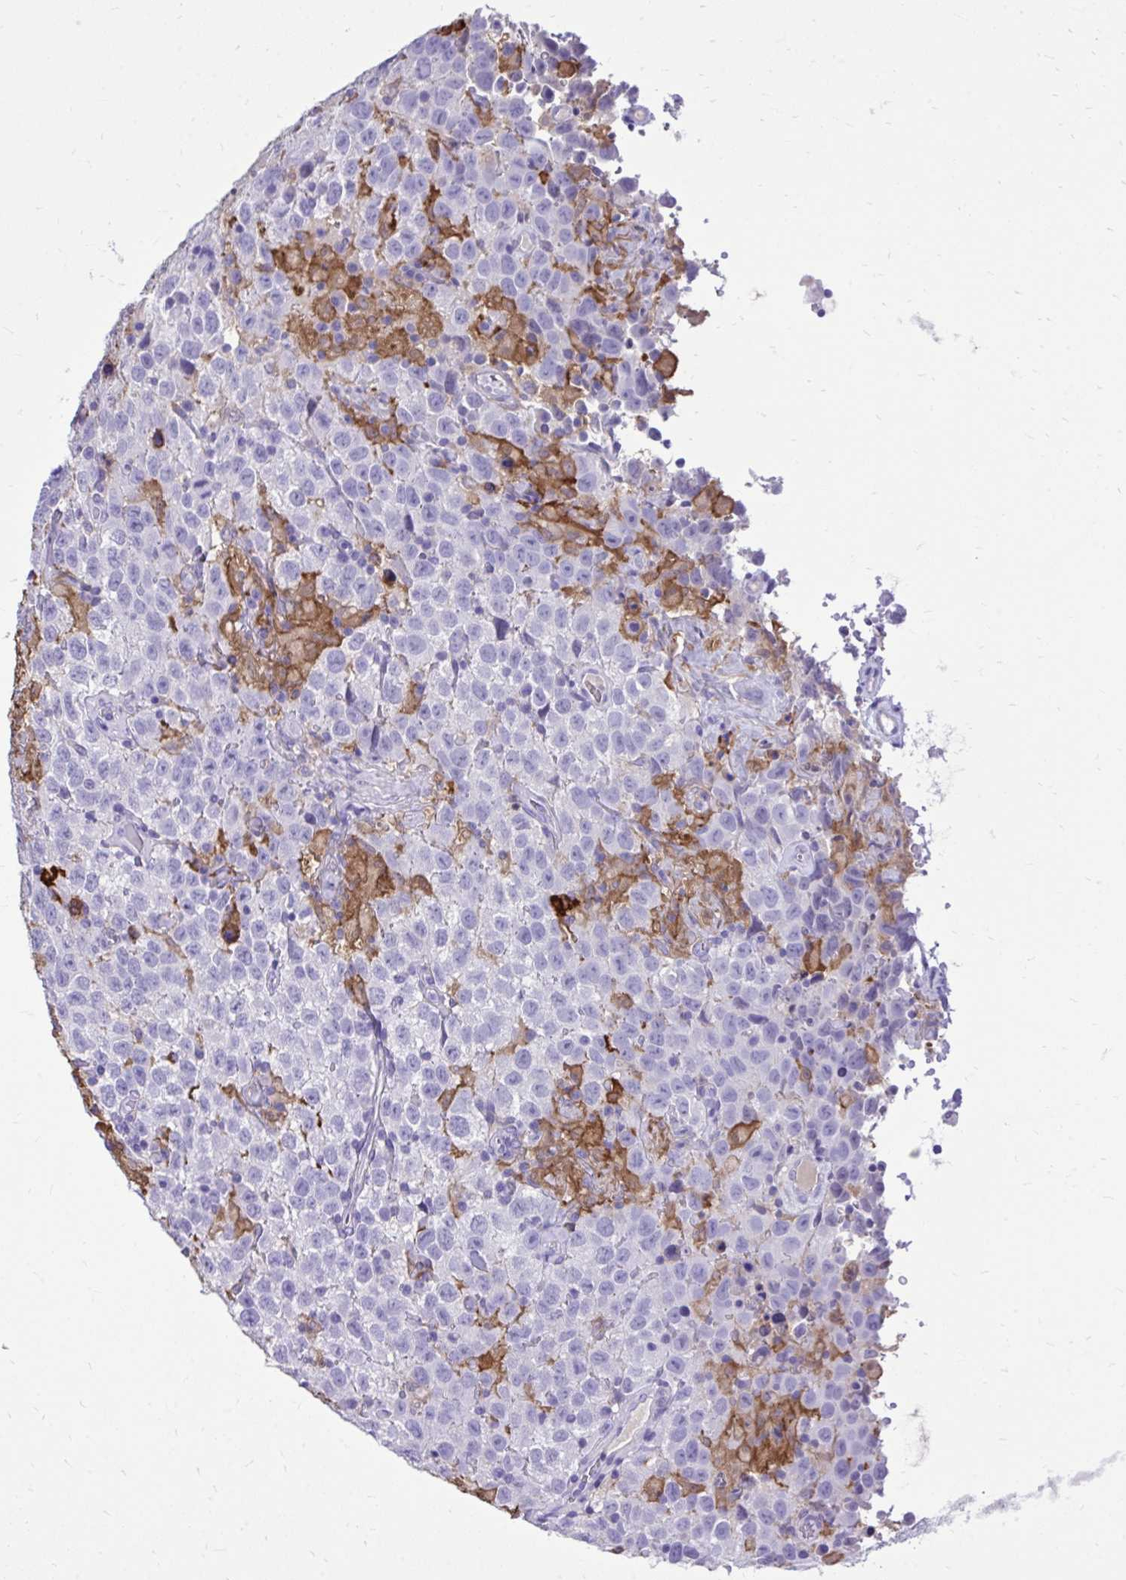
{"staining": {"intensity": "negative", "quantity": "none", "location": "none"}, "tissue": "testis cancer", "cell_type": "Tumor cells", "image_type": "cancer", "snomed": [{"axis": "morphology", "description": "Seminoma, NOS"}, {"axis": "topography", "description": "Testis"}], "caption": "Protein analysis of testis seminoma shows no significant positivity in tumor cells.", "gene": "TLR7", "patient": {"sex": "male", "age": 41}}